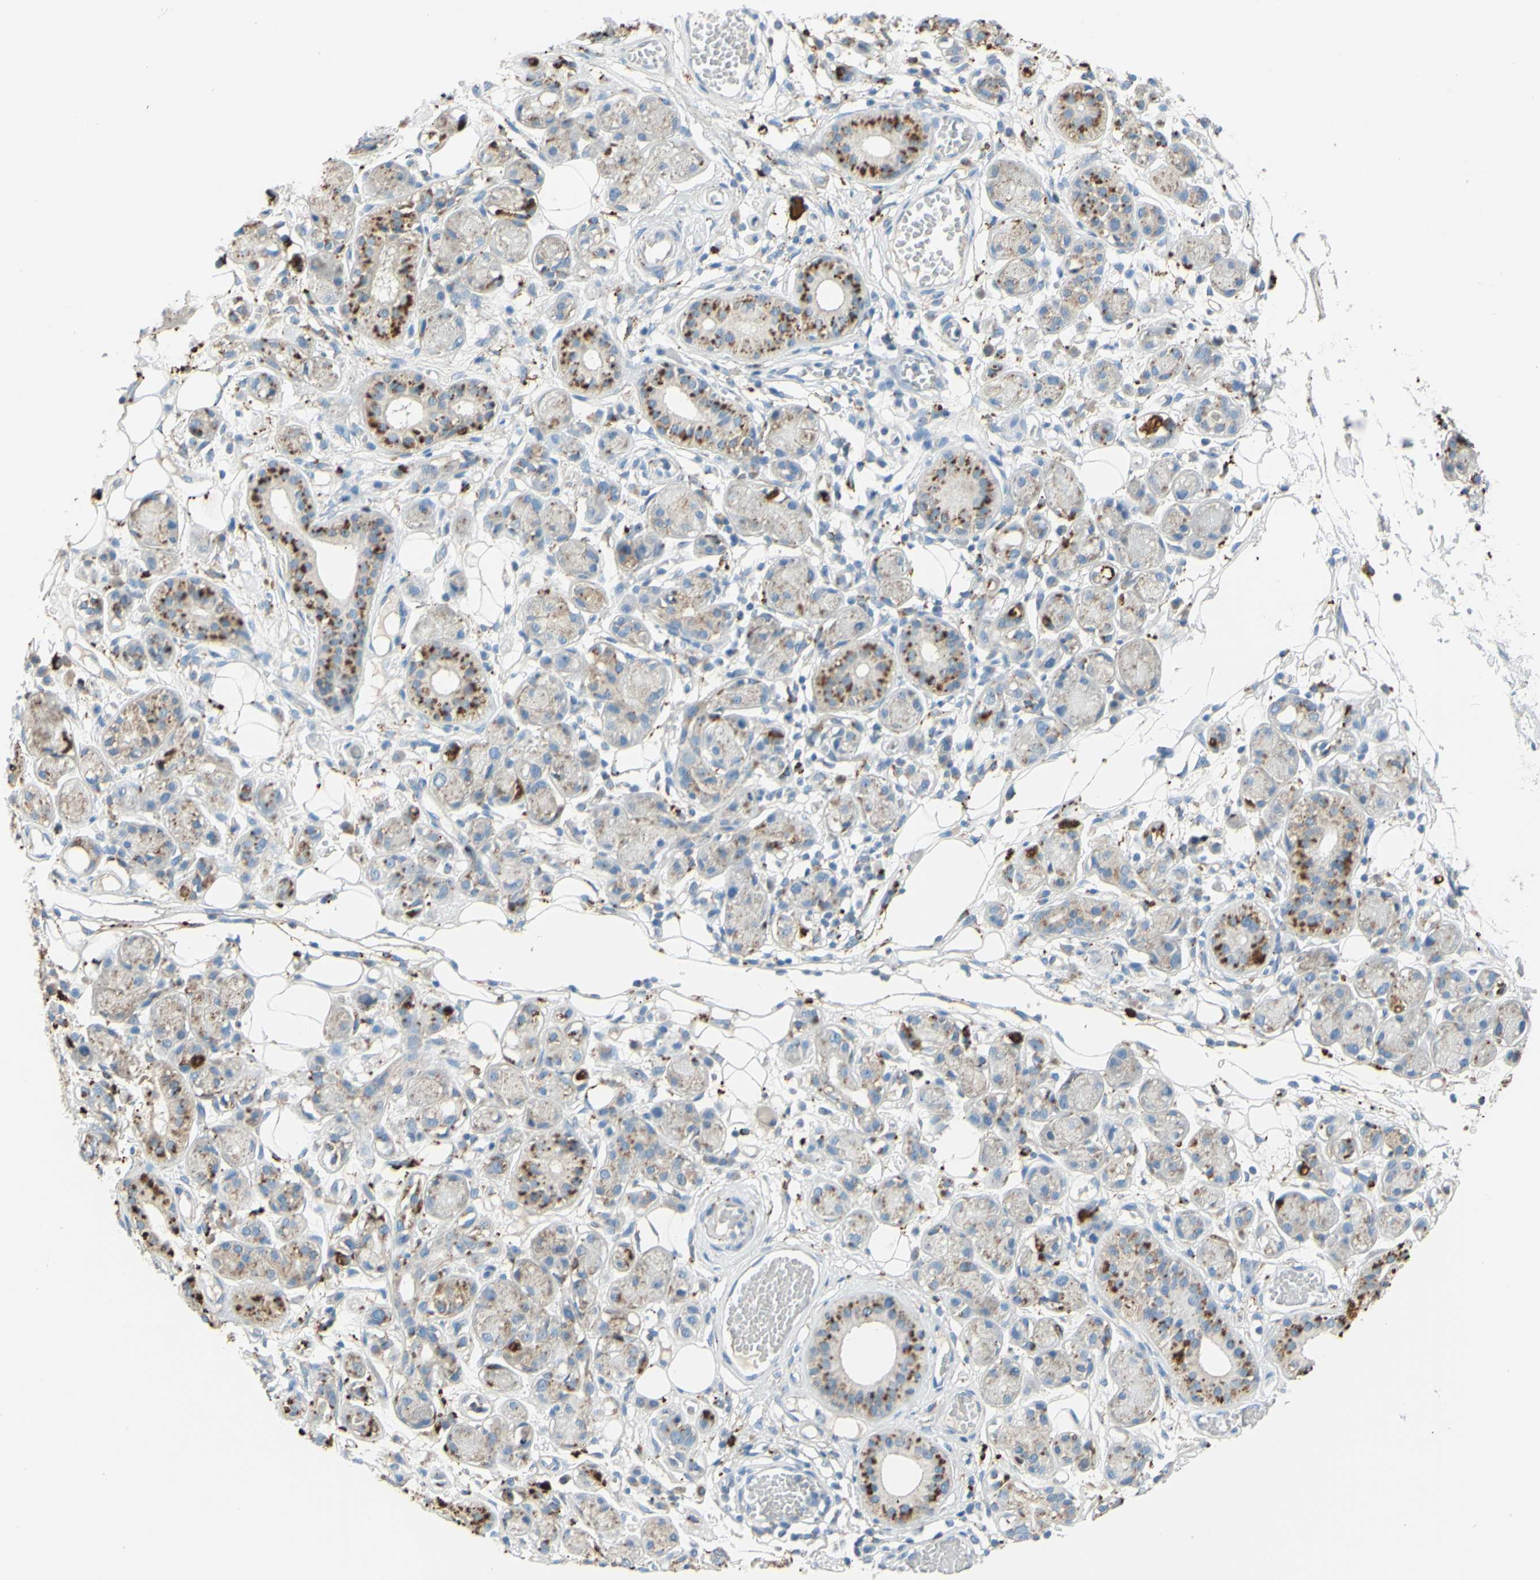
{"staining": {"intensity": "strong", "quantity": "25%-75%", "location": "cytoplasmic/membranous"}, "tissue": "adipose tissue", "cell_type": "Adipocytes", "image_type": "normal", "snomed": [{"axis": "morphology", "description": "Normal tissue, NOS"}, {"axis": "morphology", "description": "Inflammation, NOS"}, {"axis": "topography", "description": "Vascular tissue"}, {"axis": "topography", "description": "Salivary gland"}], "caption": "This is an image of immunohistochemistry (IHC) staining of normal adipose tissue, which shows strong expression in the cytoplasmic/membranous of adipocytes.", "gene": "CTSD", "patient": {"sex": "female", "age": 75}}